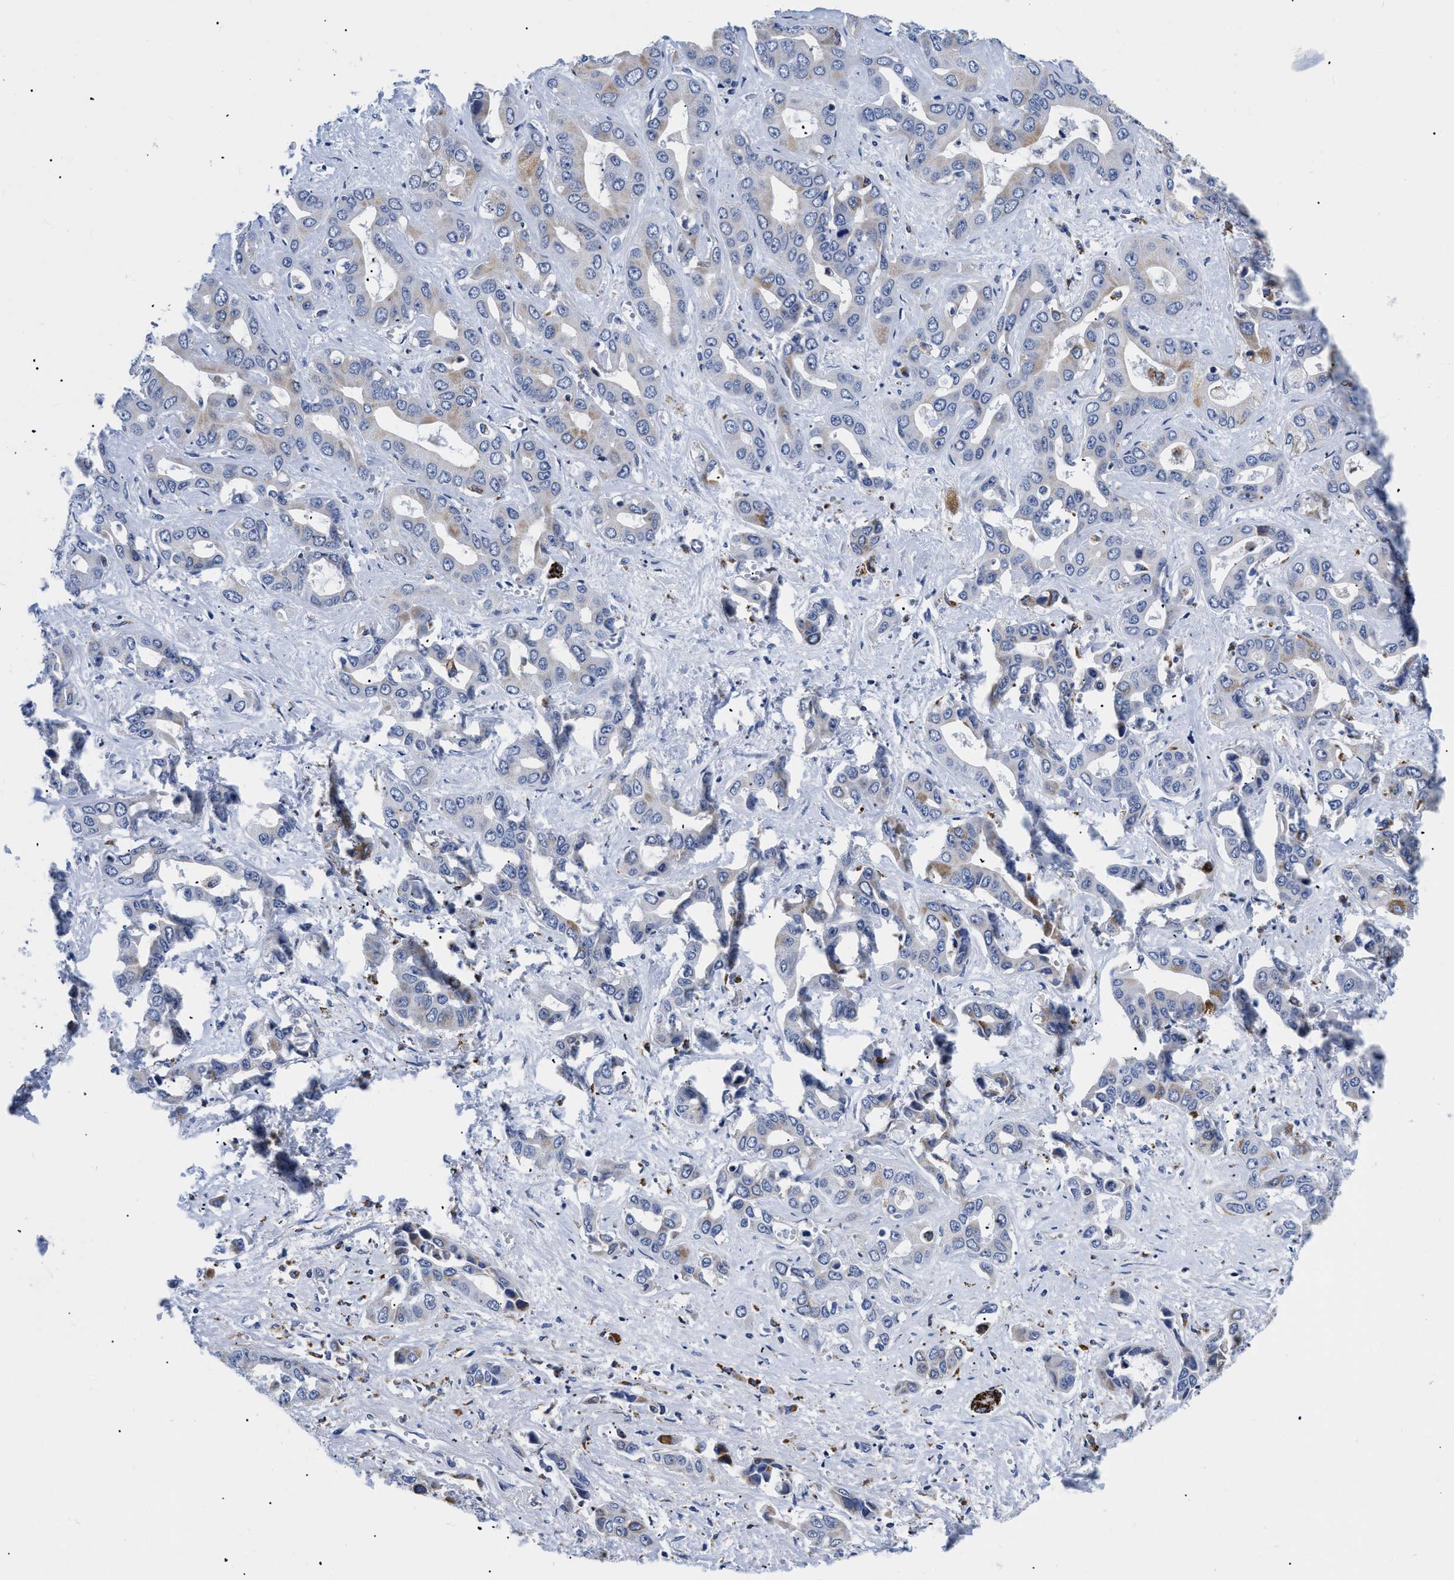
{"staining": {"intensity": "moderate", "quantity": "<25%", "location": "cytoplasmic/membranous"}, "tissue": "liver cancer", "cell_type": "Tumor cells", "image_type": "cancer", "snomed": [{"axis": "morphology", "description": "Cholangiocarcinoma"}, {"axis": "topography", "description": "Liver"}], "caption": "Approximately <25% of tumor cells in cholangiocarcinoma (liver) display moderate cytoplasmic/membranous protein expression as visualized by brown immunohistochemical staining.", "gene": "GPR149", "patient": {"sex": "female", "age": 52}}